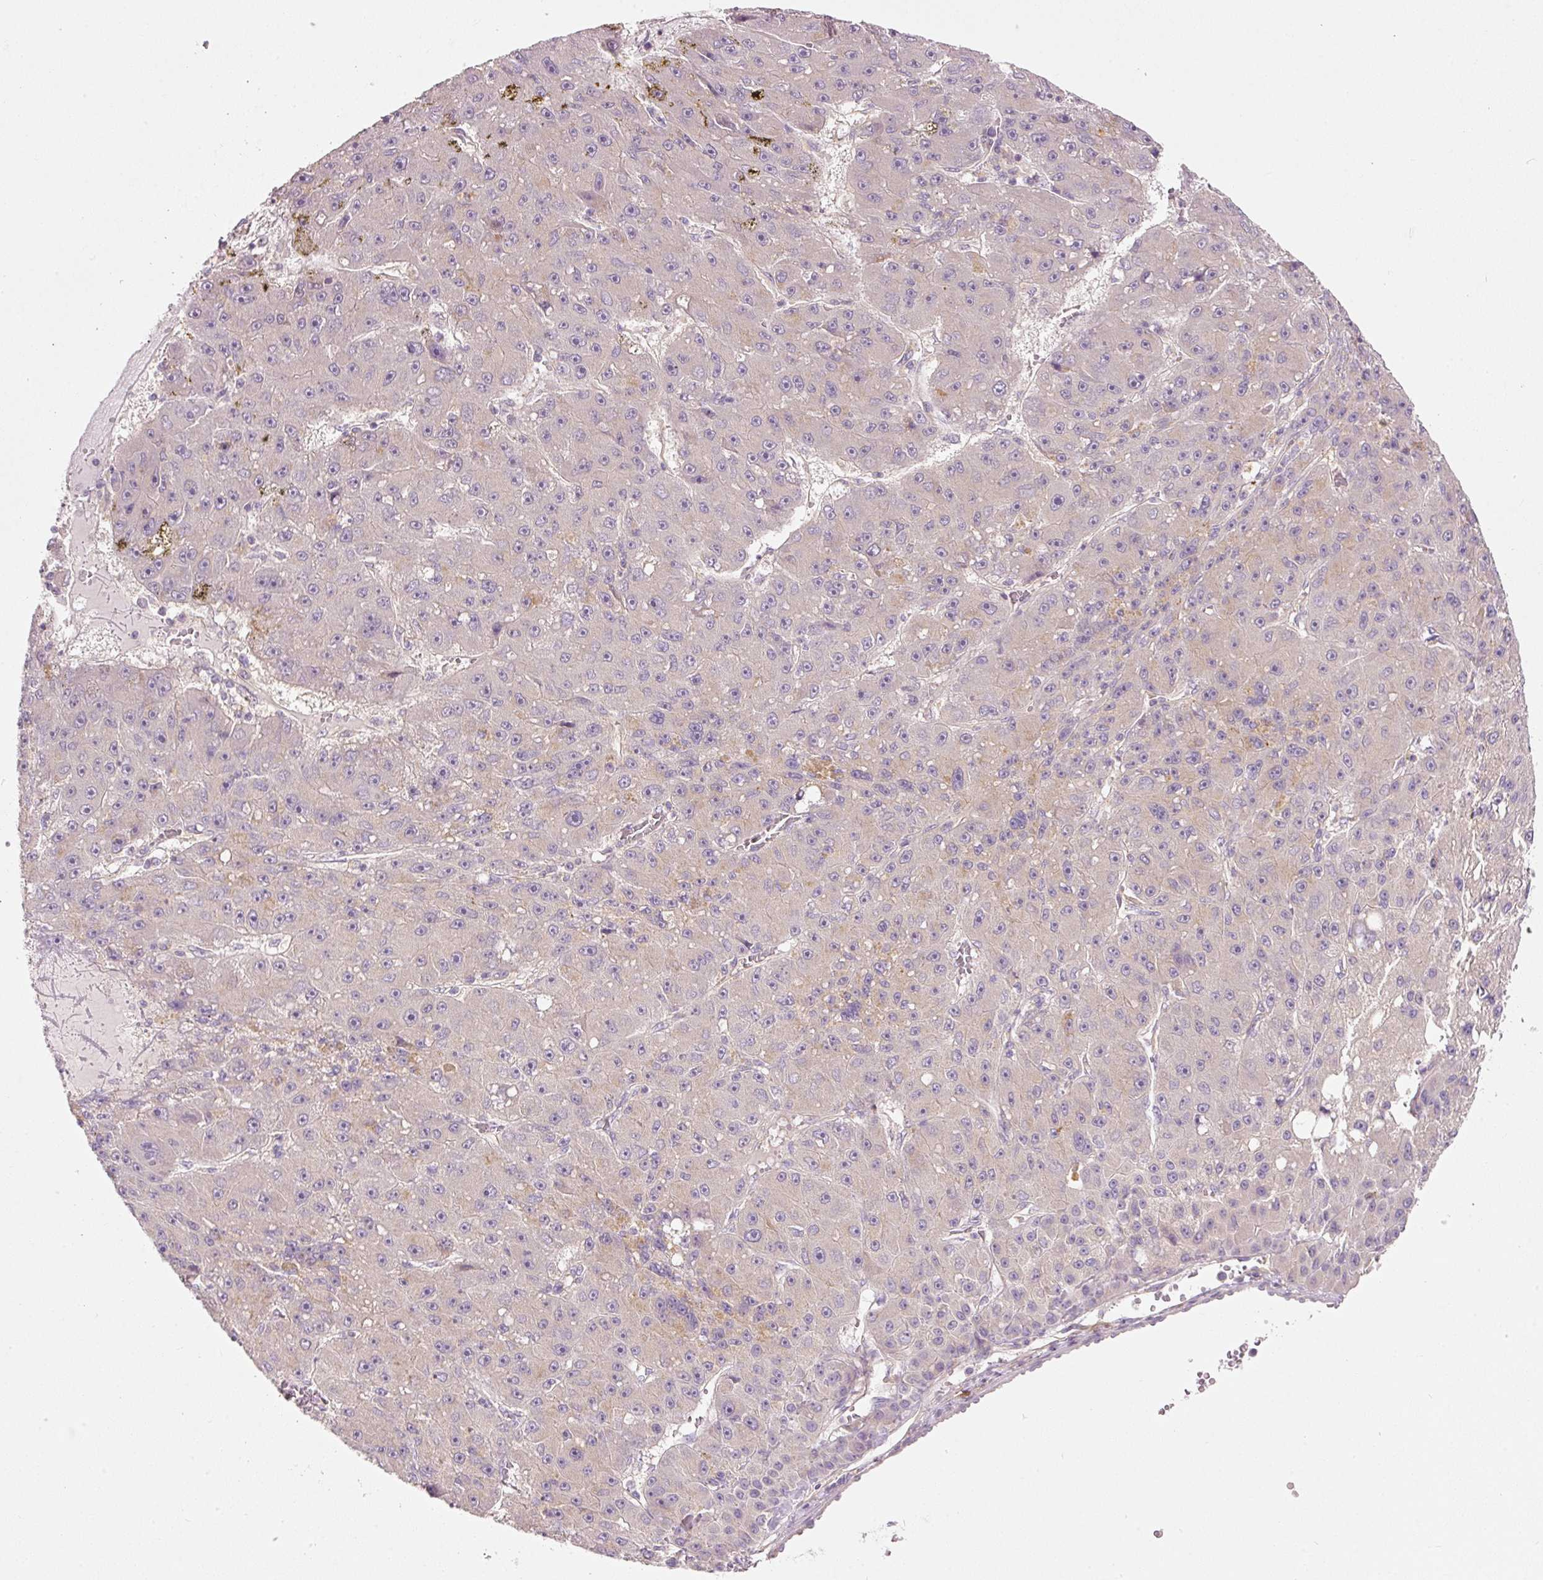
{"staining": {"intensity": "weak", "quantity": "<25%", "location": "cytoplasmic/membranous"}, "tissue": "liver cancer", "cell_type": "Tumor cells", "image_type": "cancer", "snomed": [{"axis": "morphology", "description": "Carcinoma, Hepatocellular, NOS"}, {"axis": "topography", "description": "Liver"}], "caption": "Tumor cells are negative for brown protein staining in hepatocellular carcinoma (liver). (Brightfield microscopy of DAB immunohistochemistry at high magnification).", "gene": "RNF167", "patient": {"sex": "male", "age": 67}}